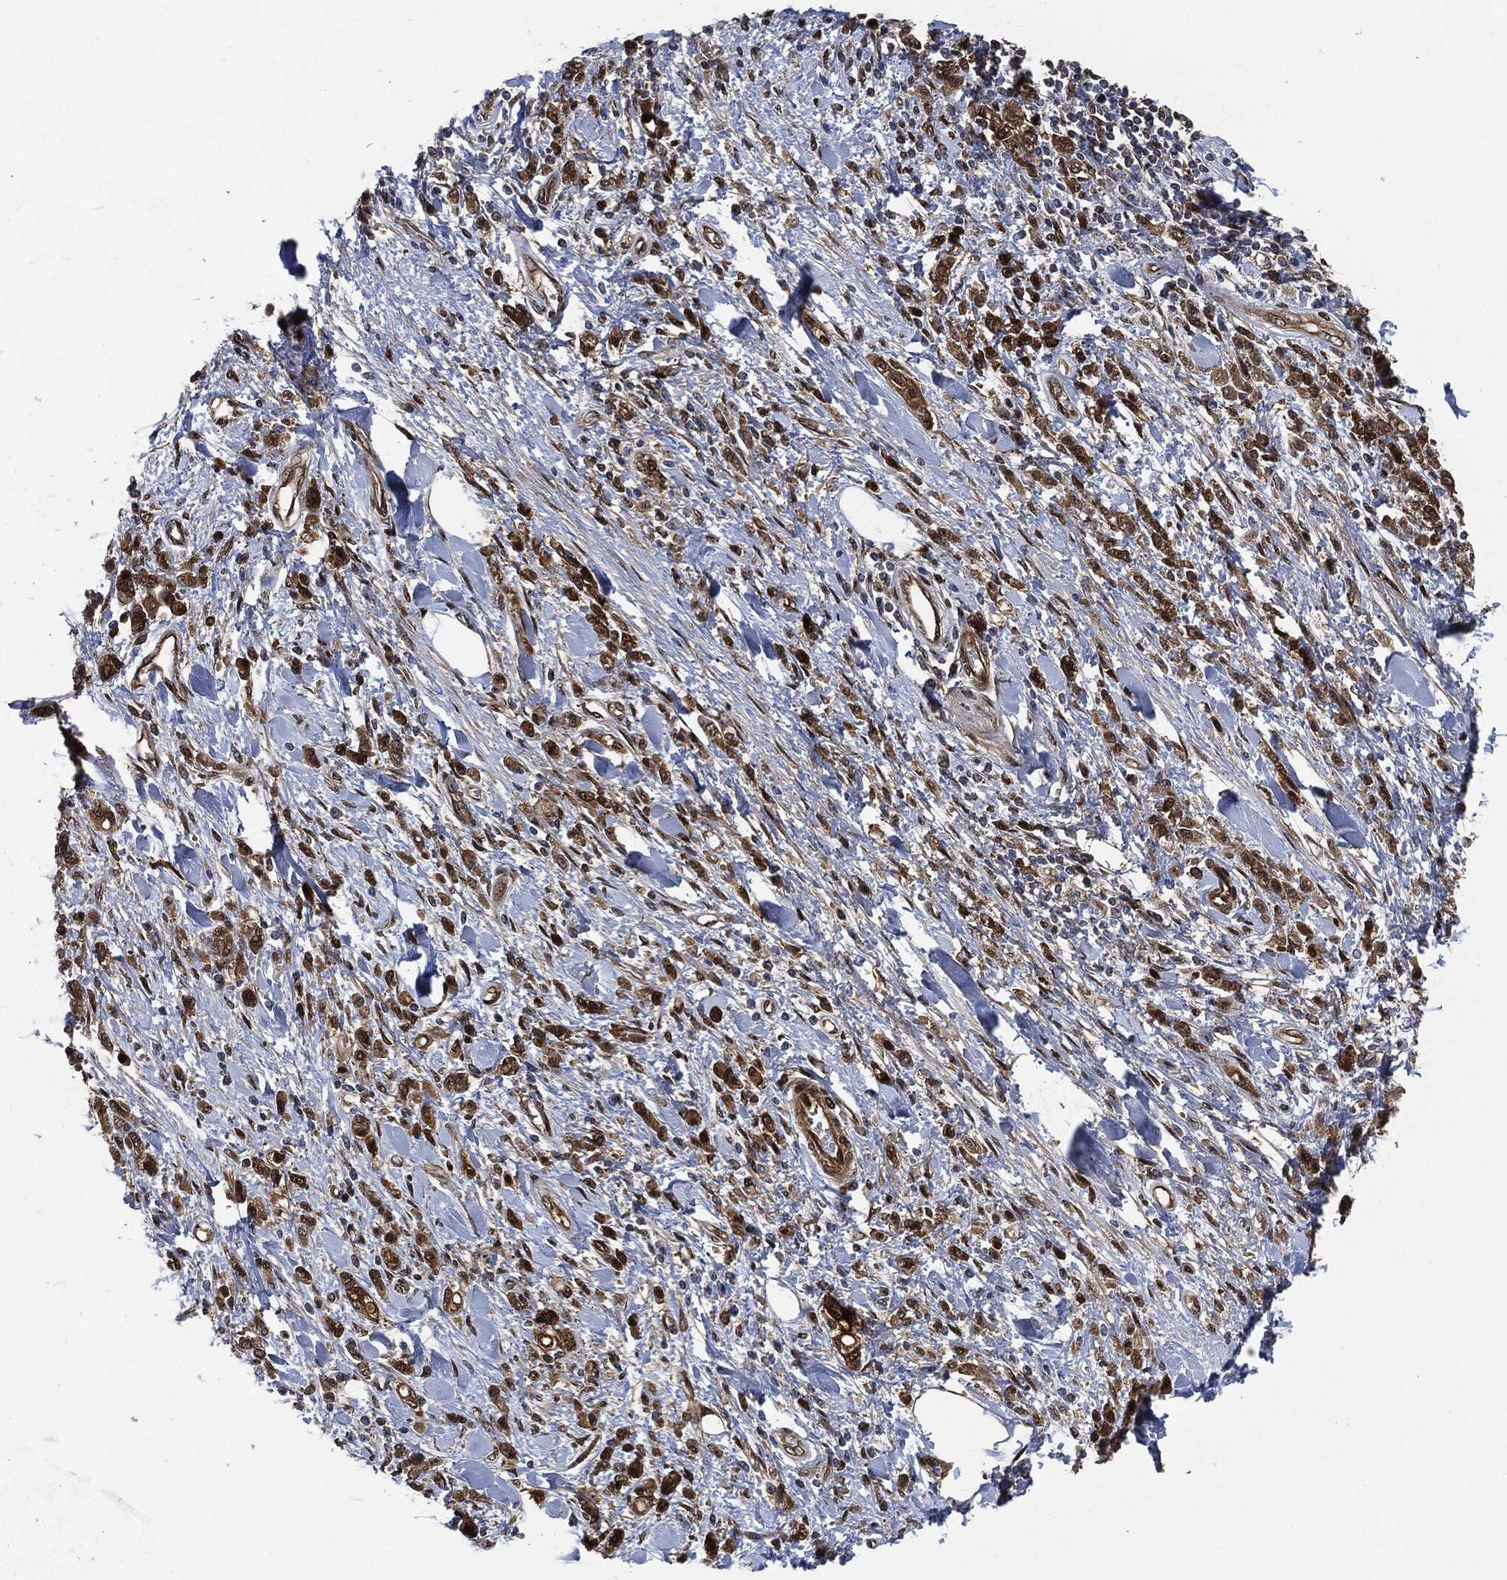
{"staining": {"intensity": "strong", "quantity": ">75%", "location": "cytoplasmic/membranous,nuclear"}, "tissue": "stomach cancer", "cell_type": "Tumor cells", "image_type": "cancer", "snomed": [{"axis": "morphology", "description": "Adenocarcinoma, NOS"}, {"axis": "topography", "description": "Stomach"}], "caption": "Stomach cancer was stained to show a protein in brown. There is high levels of strong cytoplasmic/membranous and nuclear staining in approximately >75% of tumor cells.", "gene": "DCTN1", "patient": {"sex": "male", "age": 77}}